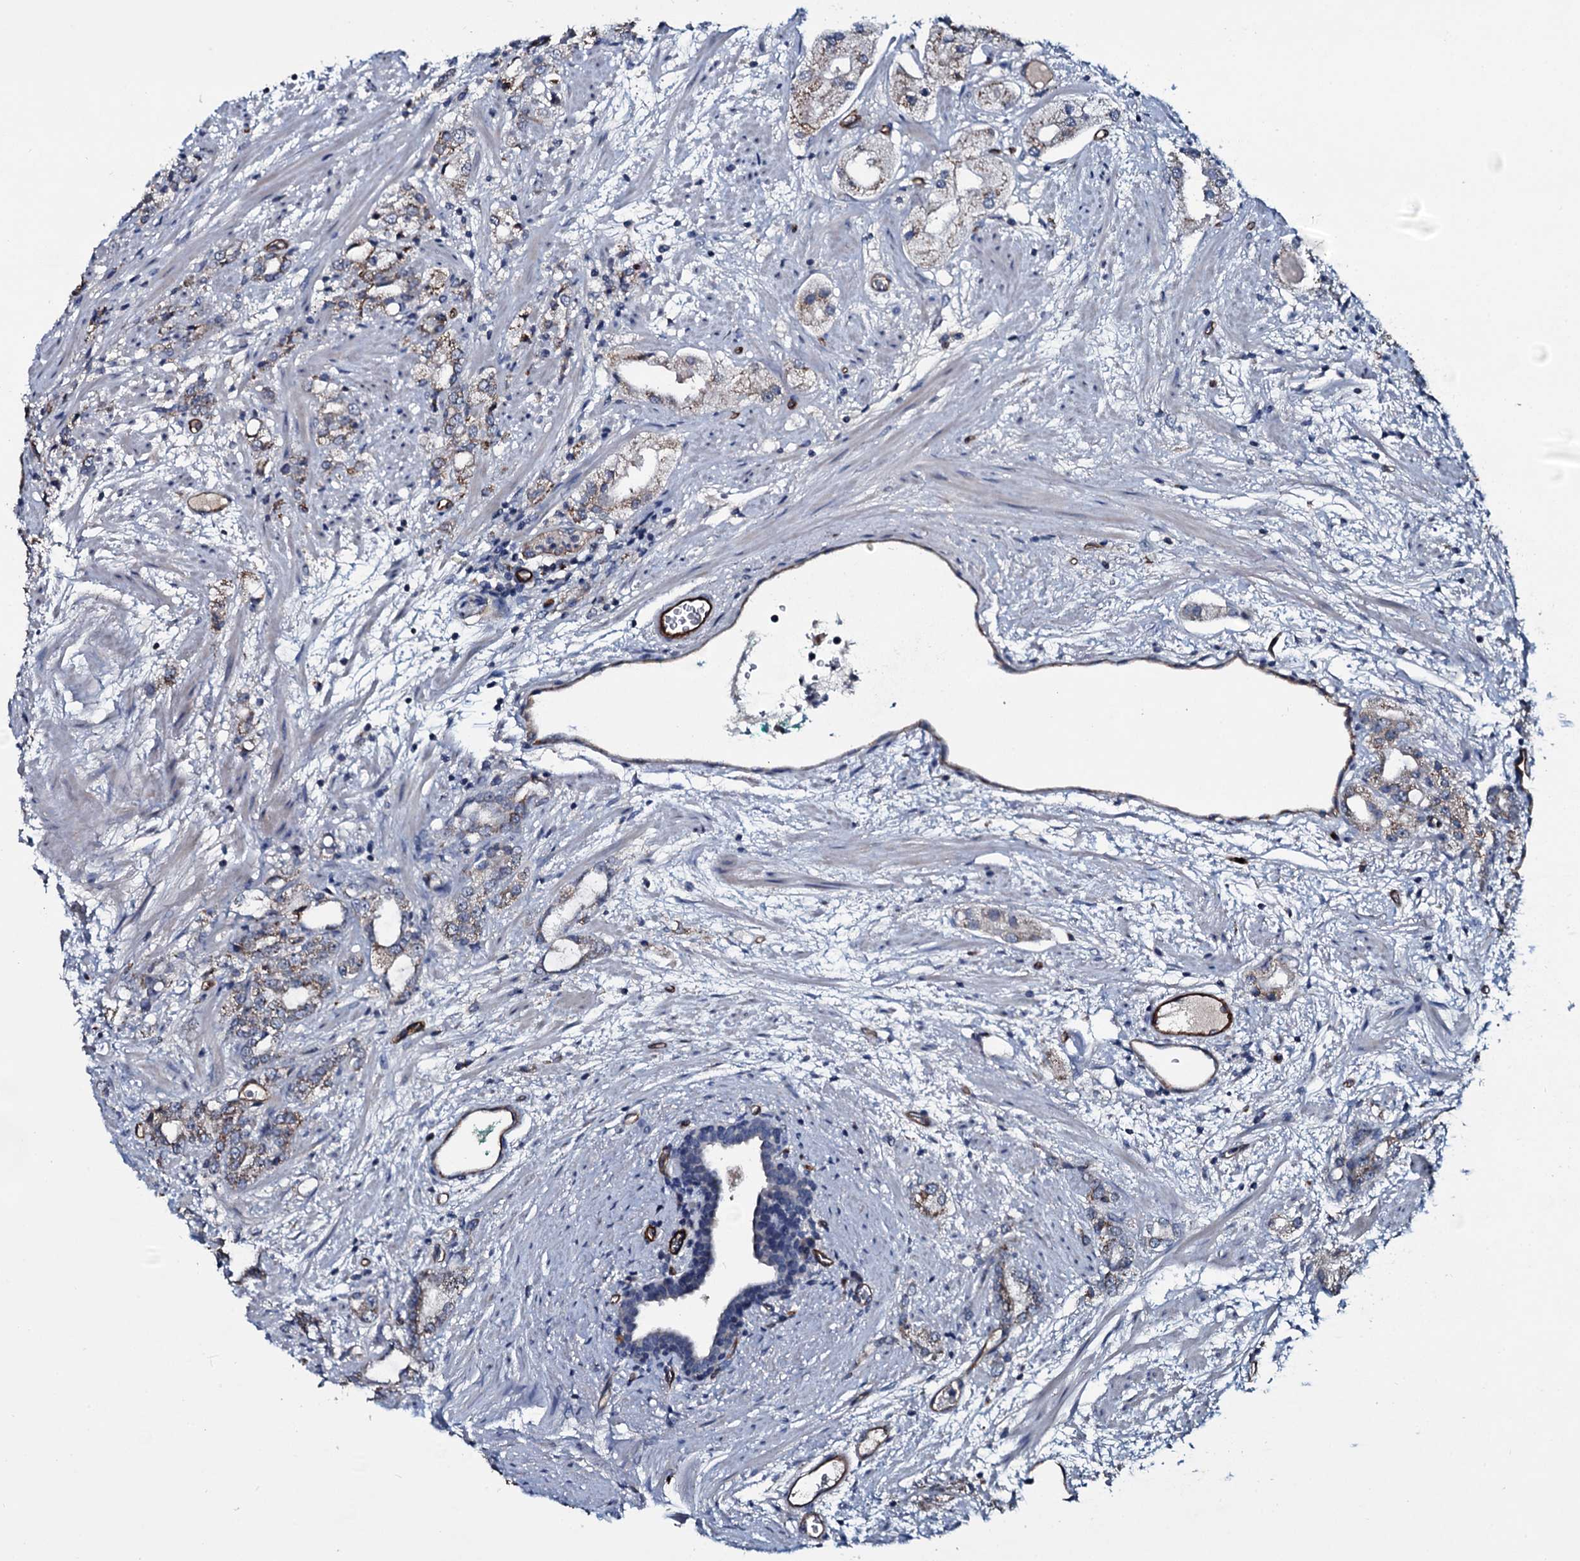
{"staining": {"intensity": "weak", "quantity": "25%-75%", "location": "cytoplasmic/membranous"}, "tissue": "prostate cancer", "cell_type": "Tumor cells", "image_type": "cancer", "snomed": [{"axis": "morphology", "description": "Adenocarcinoma, High grade"}, {"axis": "topography", "description": "Prostate"}], "caption": "Weak cytoplasmic/membranous expression is present in approximately 25%-75% of tumor cells in prostate cancer.", "gene": "CLEC14A", "patient": {"sex": "male", "age": 64}}